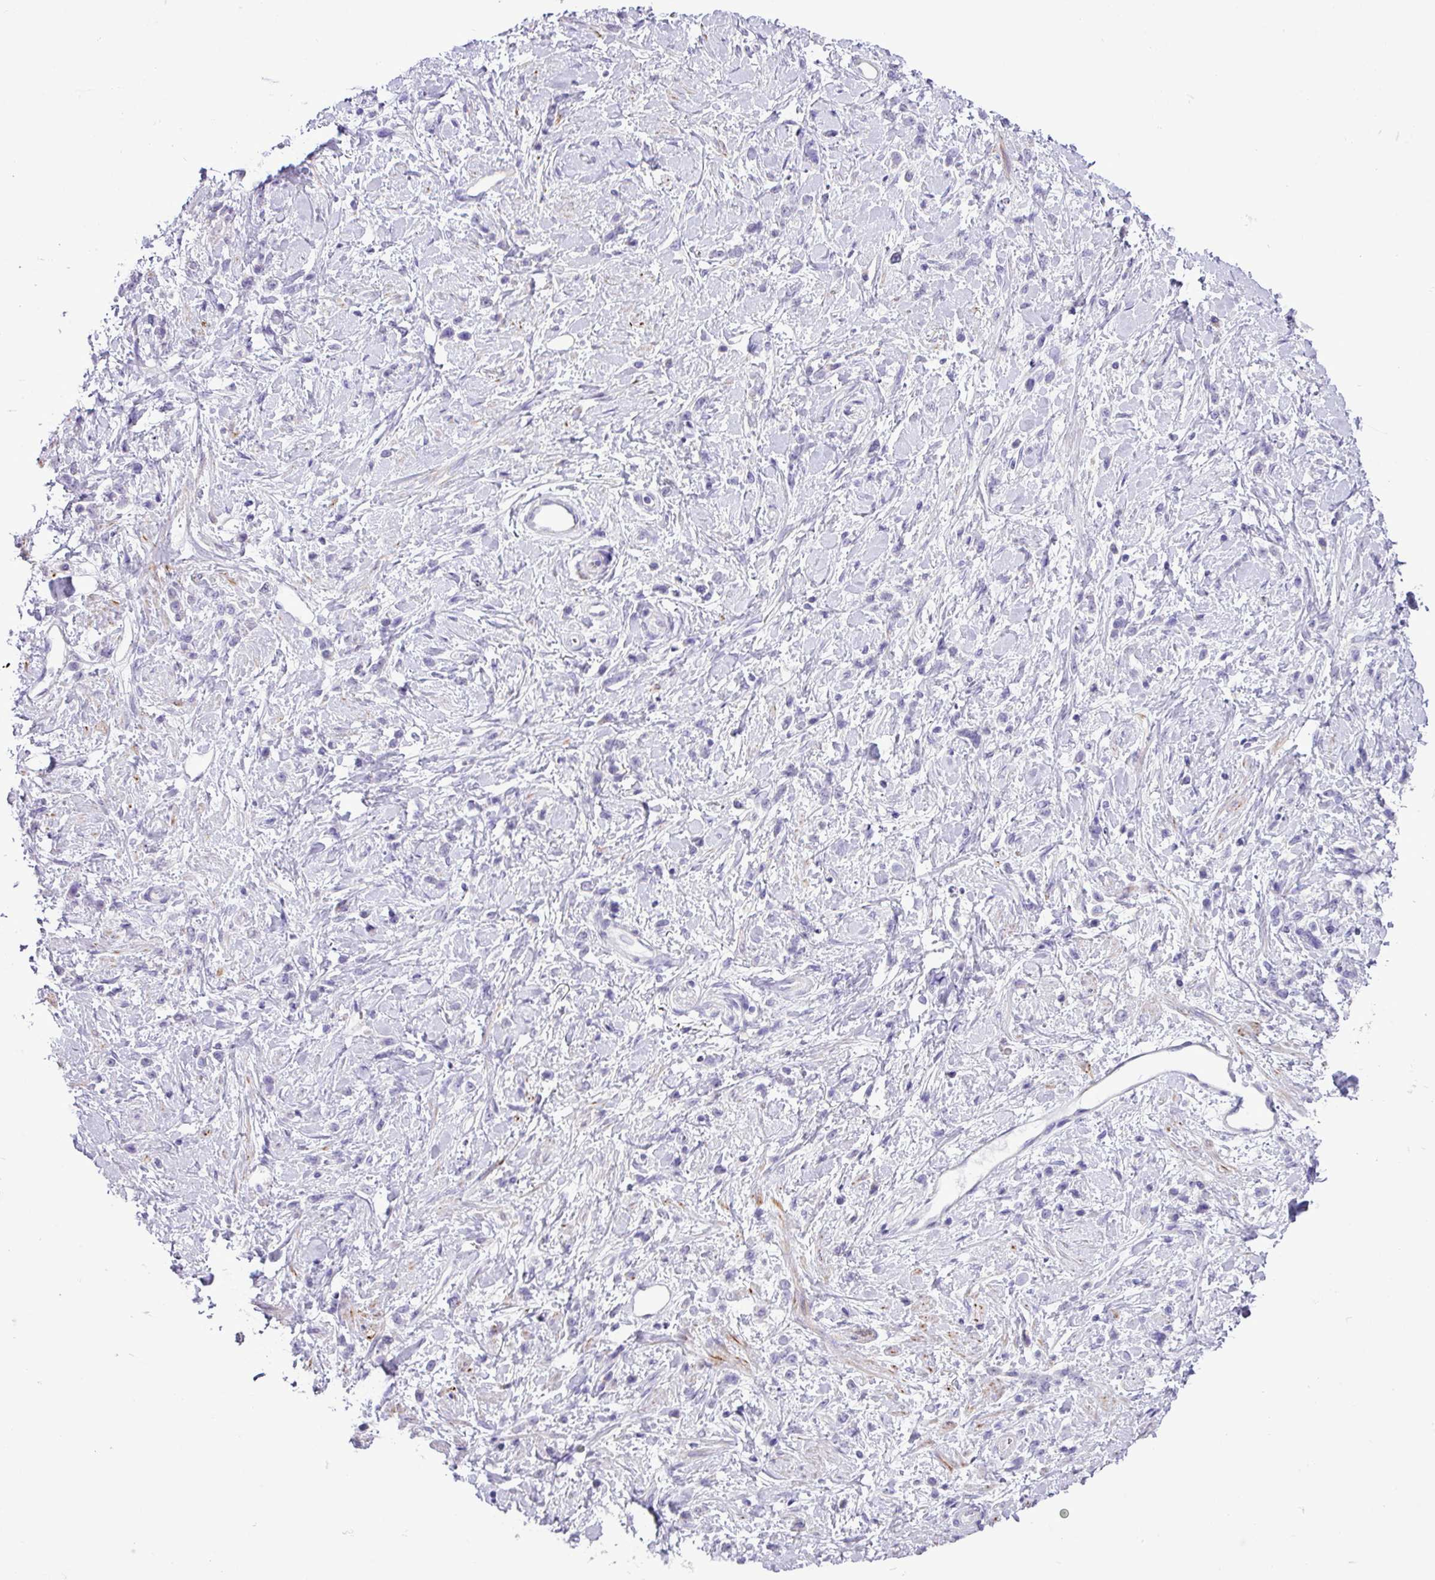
{"staining": {"intensity": "negative", "quantity": "none", "location": "none"}, "tissue": "stomach cancer", "cell_type": "Tumor cells", "image_type": "cancer", "snomed": [{"axis": "morphology", "description": "Adenocarcinoma, NOS"}, {"axis": "topography", "description": "Stomach"}], "caption": "Image shows no significant protein positivity in tumor cells of stomach cancer (adenocarcinoma). Nuclei are stained in blue.", "gene": "ZSCAN5A", "patient": {"sex": "female", "age": 60}}